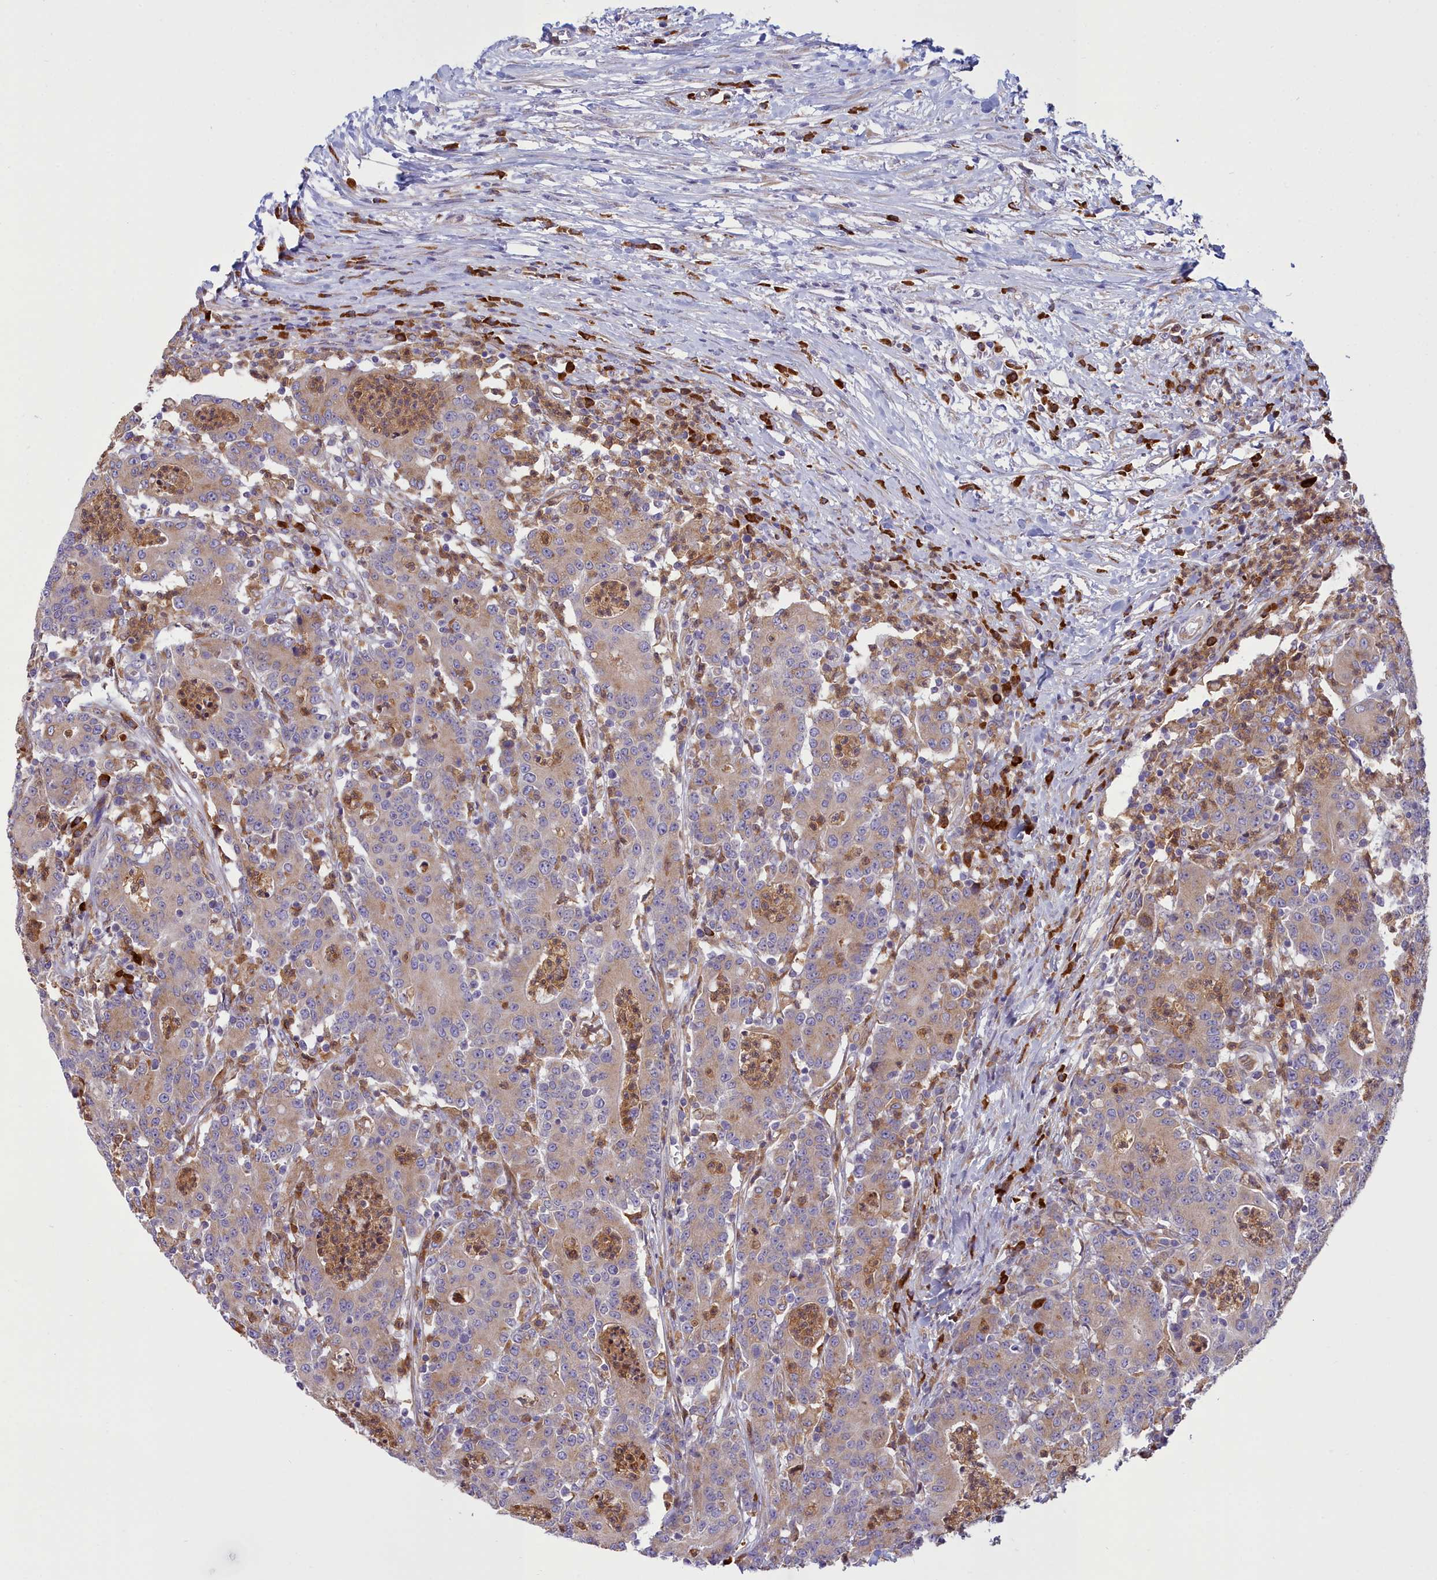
{"staining": {"intensity": "weak", "quantity": ">75%", "location": "cytoplasmic/membranous"}, "tissue": "colorectal cancer", "cell_type": "Tumor cells", "image_type": "cancer", "snomed": [{"axis": "morphology", "description": "Adenocarcinoma, NOS"}, {"axis": "topography", "description": "Colon"}], "caption": "This is an image of immunohistochemistry (IHC) staining of colorectal cancer (adenocarcinoma), which shows weak expression in the cytoplasmic/membranous of tumor cells.", "gene": "HM13", "patient": {"sex": "male", "age": 83}}